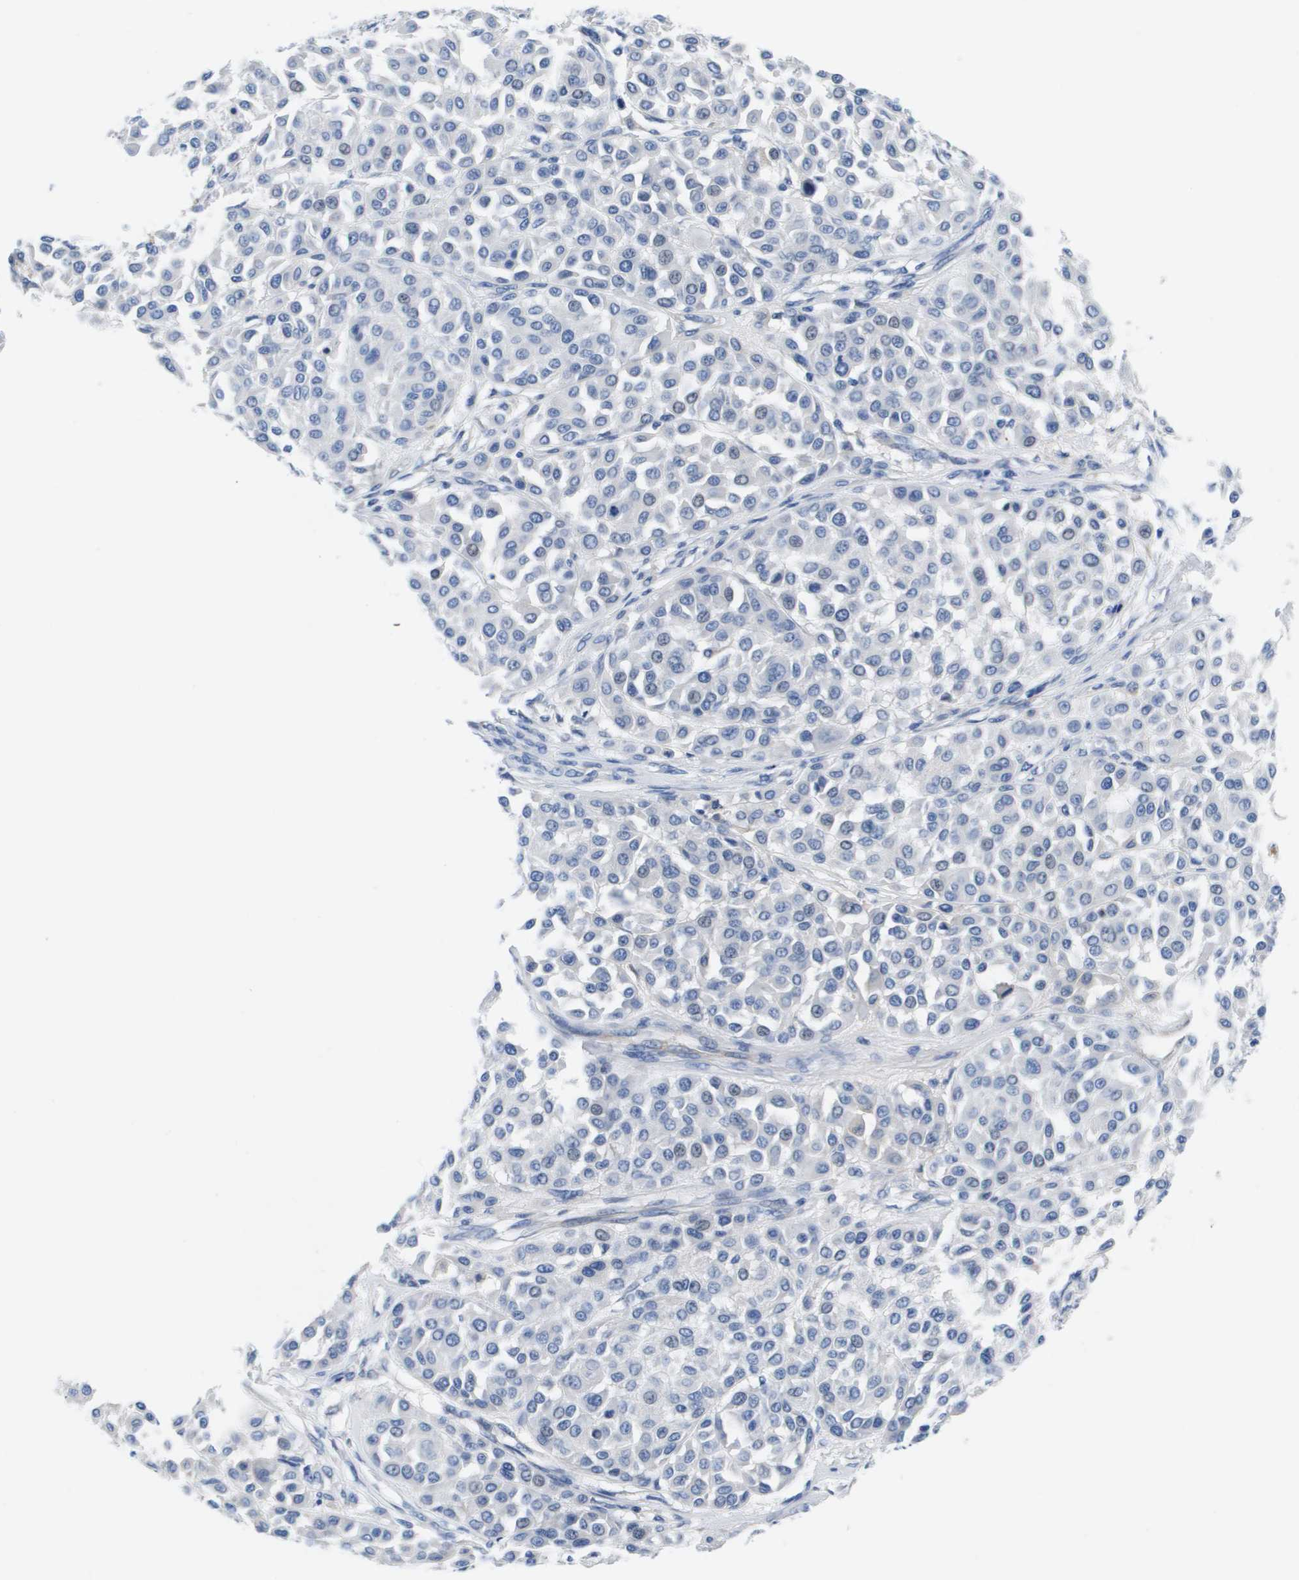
{"staining": {"intensity": "negative", "quantity": "none", "location": "none"}, "tissue": "melanoma", "cell_type": "Tumor cells", "image_type": "cancer", "snomed": [{"axis": "morphology", "description": "Malignant melanoma, Metastatic site"}, {"axis": "topography", "description": "Soft tissue"}], "caption": "Tumor cells show no significant expression in malignant melanoma (metastatic site).", "gene": "APOA1", "patient": {"sex": "male", "age": 41}}